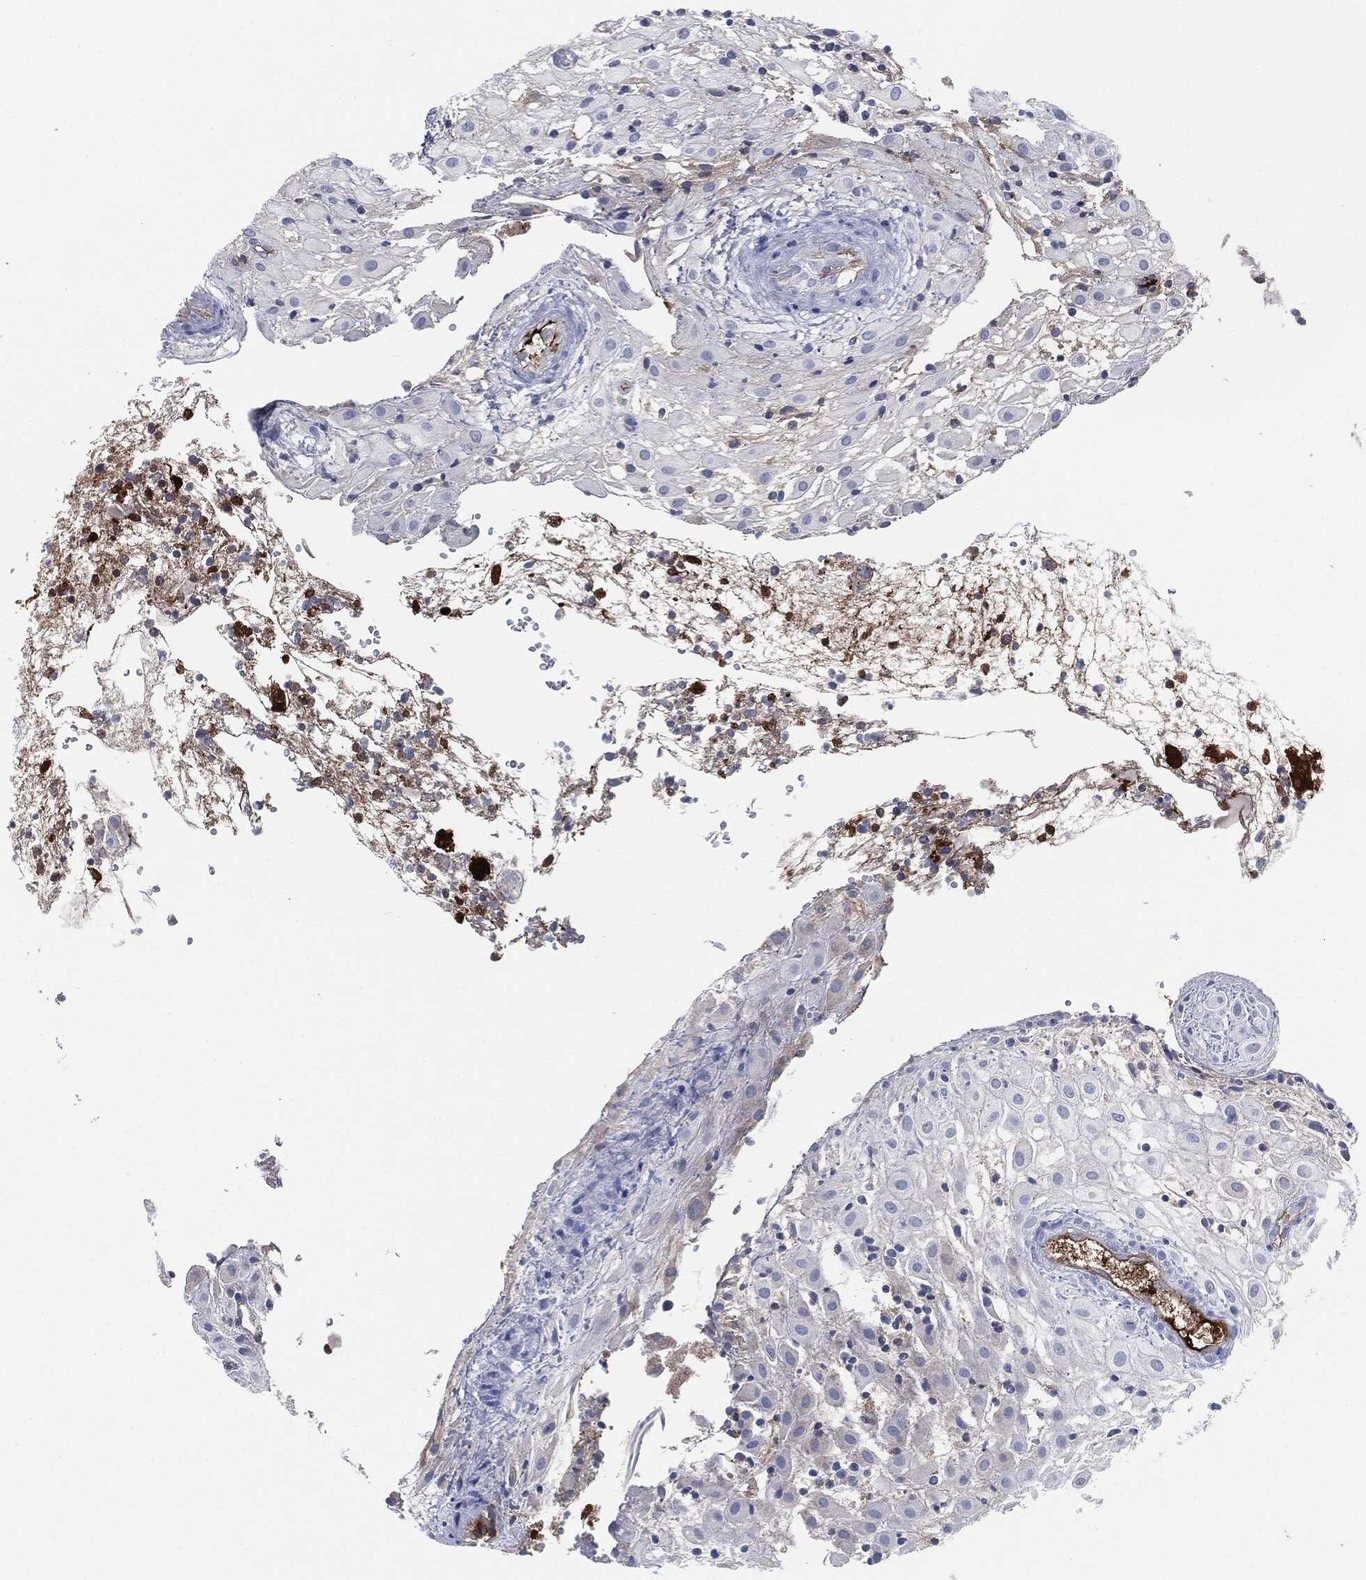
{"staining": {"intensity": "negative", "quantity": "none", "location": "none"}, "tissue": "placenta", "cell_type": "Decidual cells", "image_type": "normal", "snomed": [{"axis": "morphology", "description": "Normal tissue, NOS"}, {"axis": "topography", "description": "Placenta"}], "caption": "DAB (3,3'-diaminobenzidine) immunohistochemical staining of unremarkable human placenta exhibits no significant staining in decidual cells.", "gene": "APOB", "patient": {"sex": "female", "age": 24}}